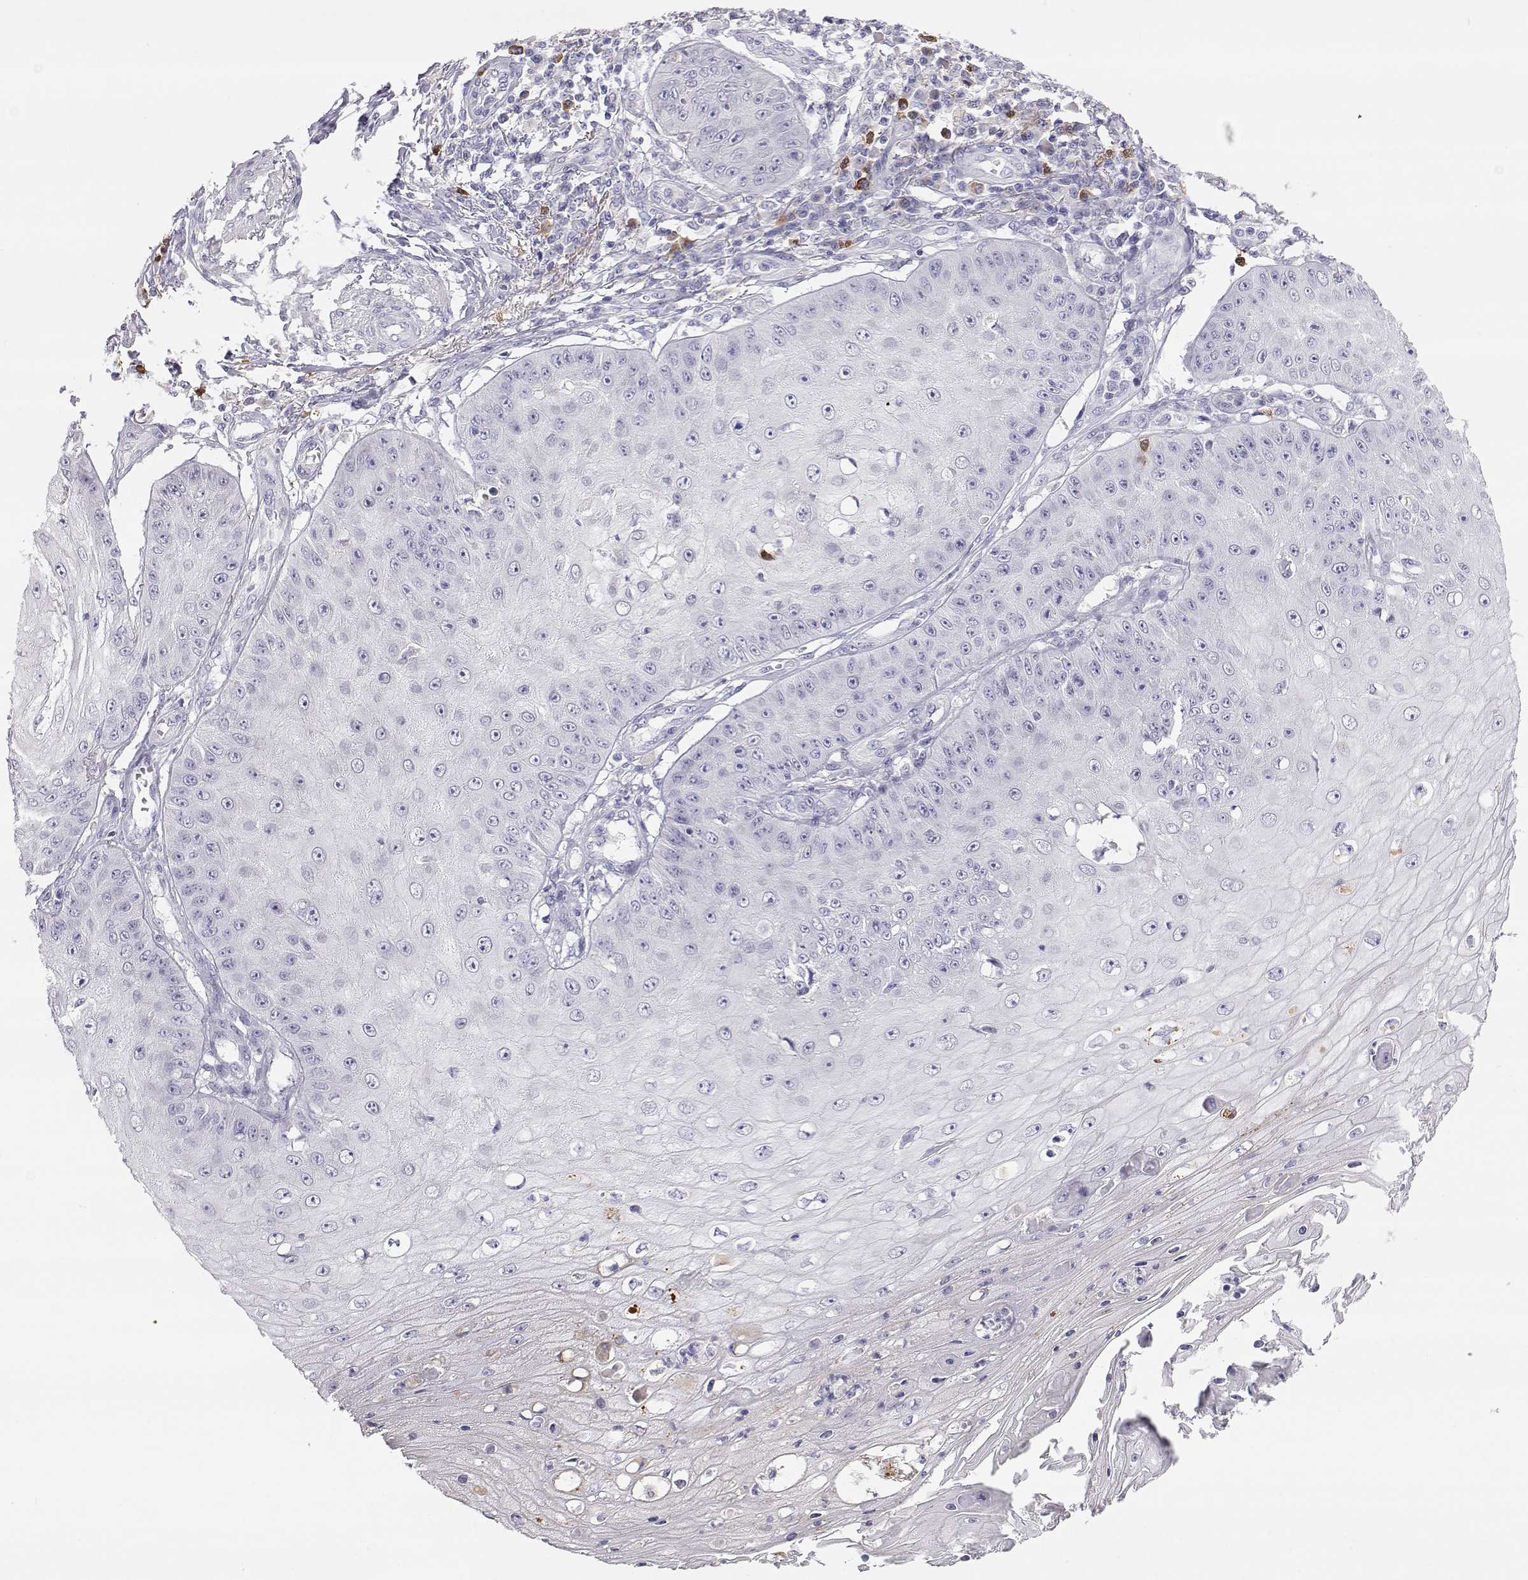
{"staining": {"intensity": "negative", "quantity": "none", "location": "none"}, "tissue": "skin cancer", "cell_type": "Tumor cells", "image_type": "cancer", "snomed": [{"axis": "morphology", "description": "Squamous cell carcinoma, NOS"}, {"axis": "topography", "description": "Skin"}], "caption": "Protein analysis of skin cancer demonstrates no significant positivity in tumor cells.", "gene": "CDHR1", "patient": {"sex": "male", "age": 70}}